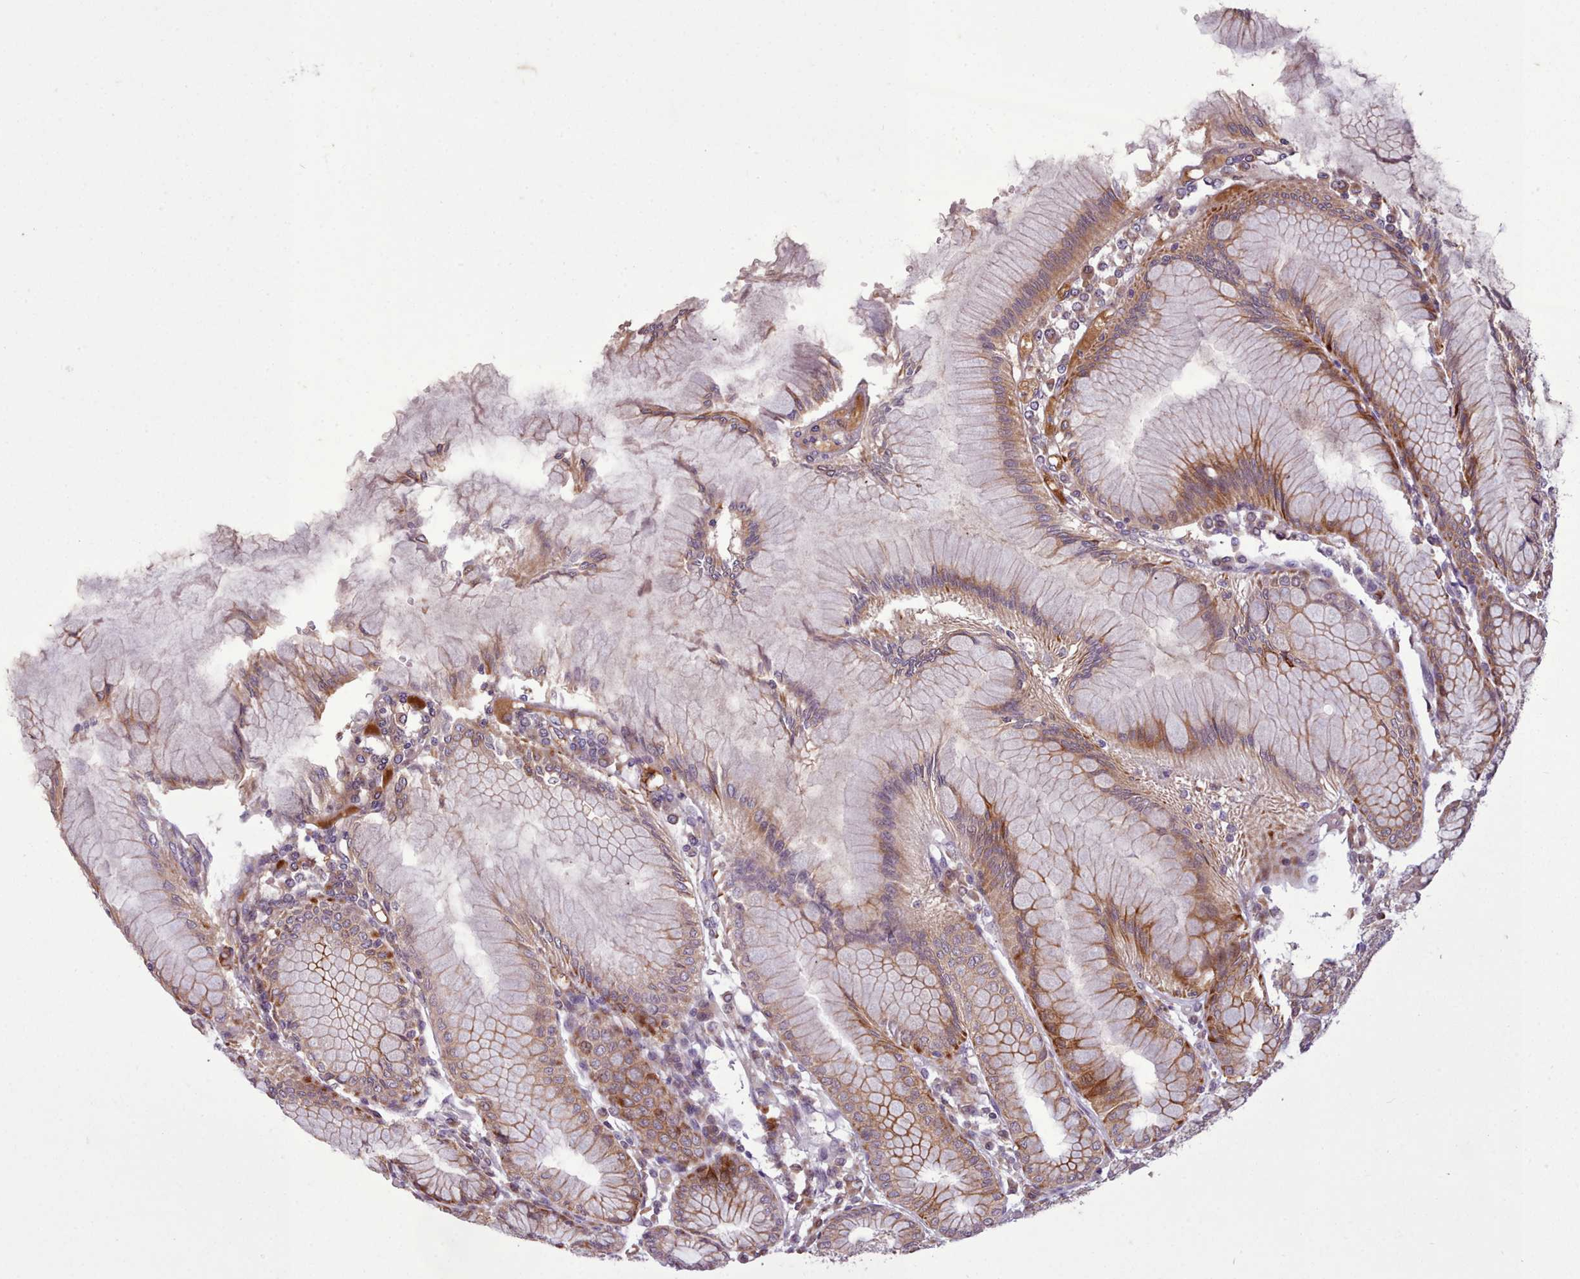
{"staining": {"intensity": "moderate", "quantity": "25%-75%", "location": "cytoplasmic/membranous"}, "tissue": "stomach", "cell_type": "Glandular cells", "image_type": "normal", "snomed": [{"axis": "morphology", "description": "Normal tissue, NOS"}, {"axis": "topography", "description": "Stomach"}], "caption": "A photomicrograph of human stomach stained for a protein exhibits moderate cytoplasmic/membranous brown staining in glandular cells. (DAB (3,3'-diaminobenzidine) = brown stain, brightfield microscopy at high magnification).", "gene": "NMRK1", "patient": {"sex": "female", "age": 57}}